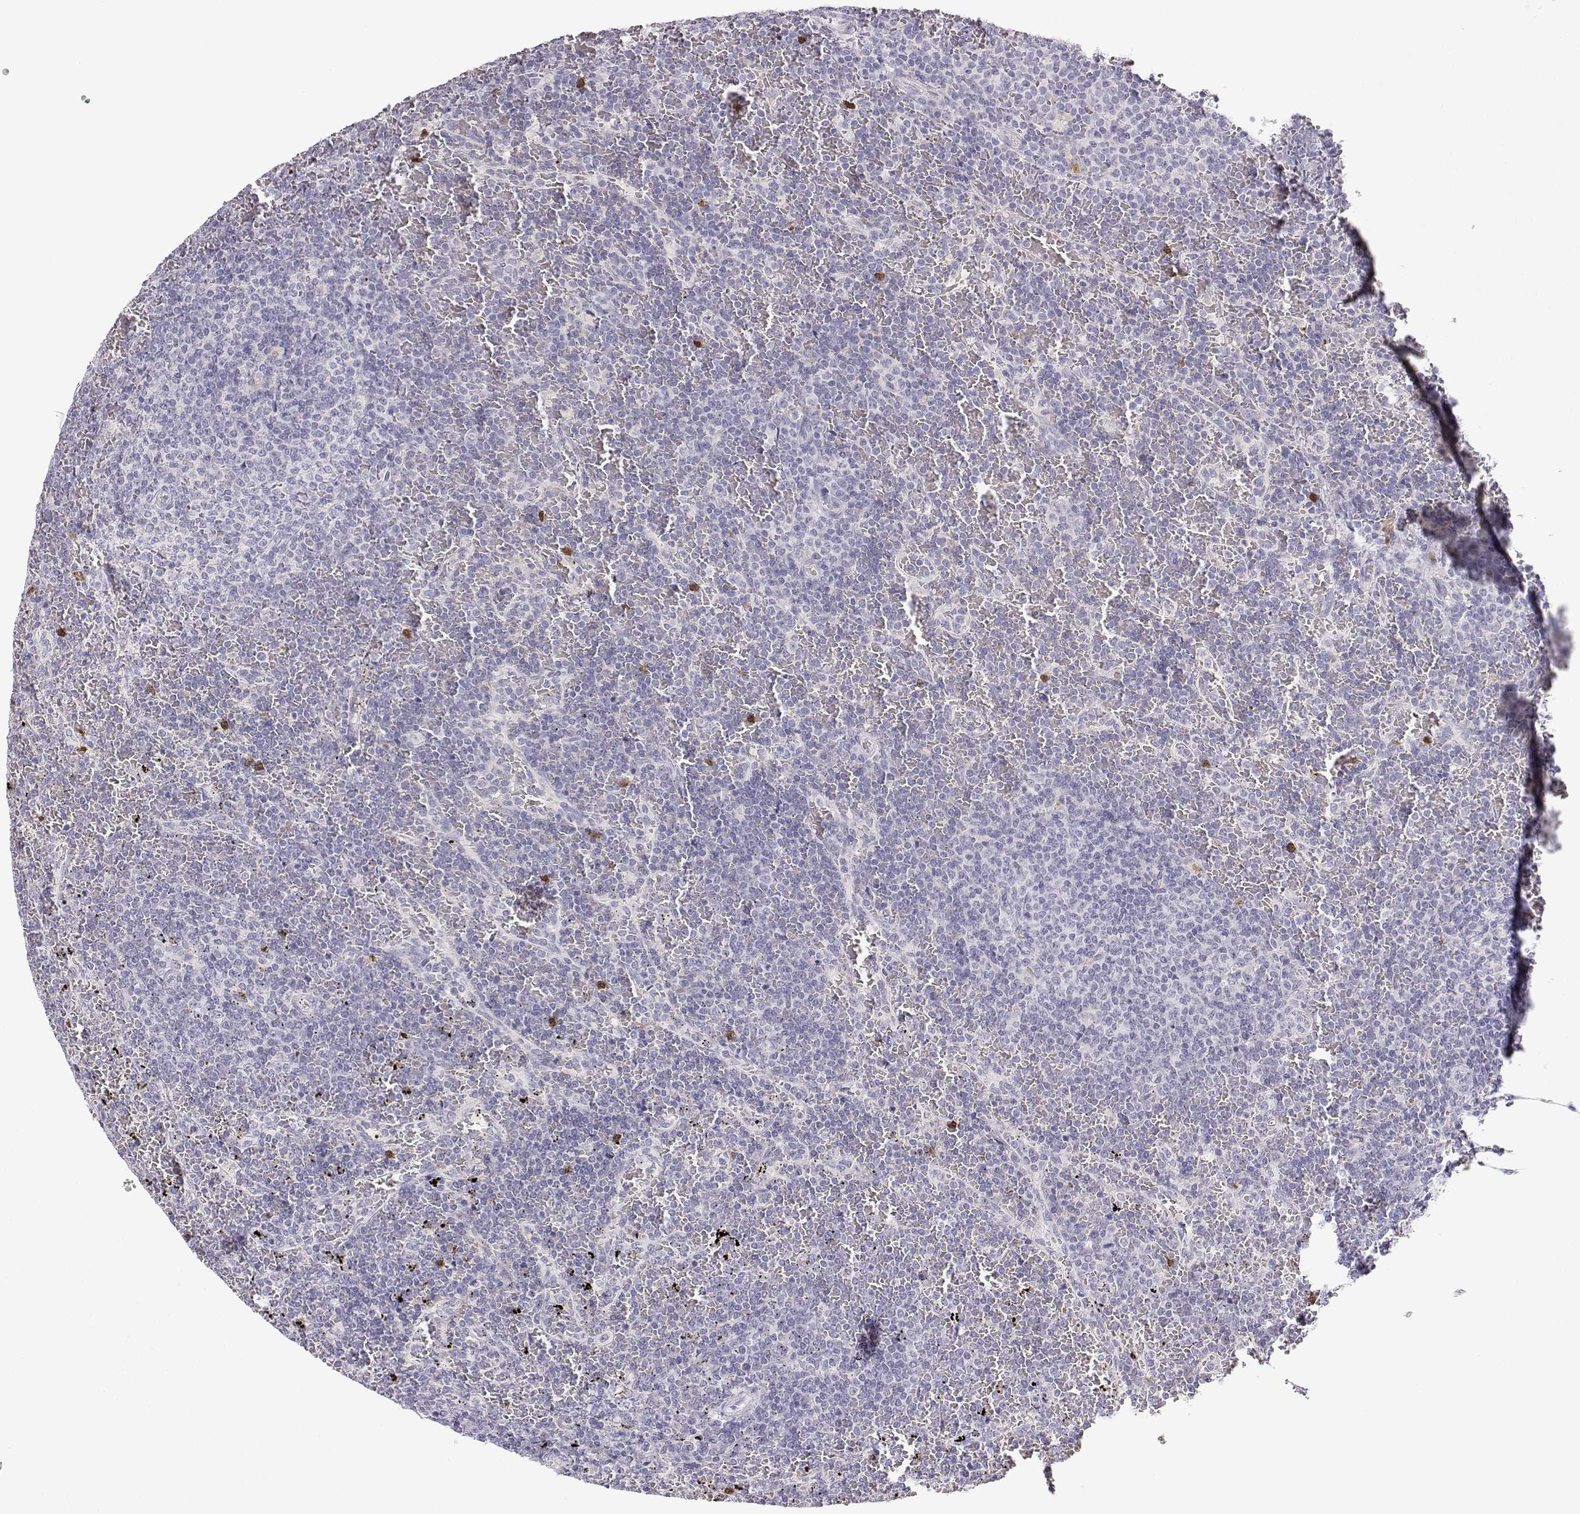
{"staining": {"intensity": "negative", "quantity": "none", "location": "none"}, "tissue": "lymphoma", "cell_type": "Tumor cells", "image_type": "cancer", "snomed": [{"axis": "morphology", "description": "Malignant lymphoma, non-Hodgkin's type, Low grade"}, {"axis": "topography", "description": "Spleen"}], "caption": "Immunohistochemical staining of human lymphoma demonstrates no significant expression in tumor cells. (Brightfield microscopy of DAB (3,3'-diaminobenzidine) IHC at high magnification).", "gene": "CDHR1", "patient": {"sex": "female", "age": 77}}